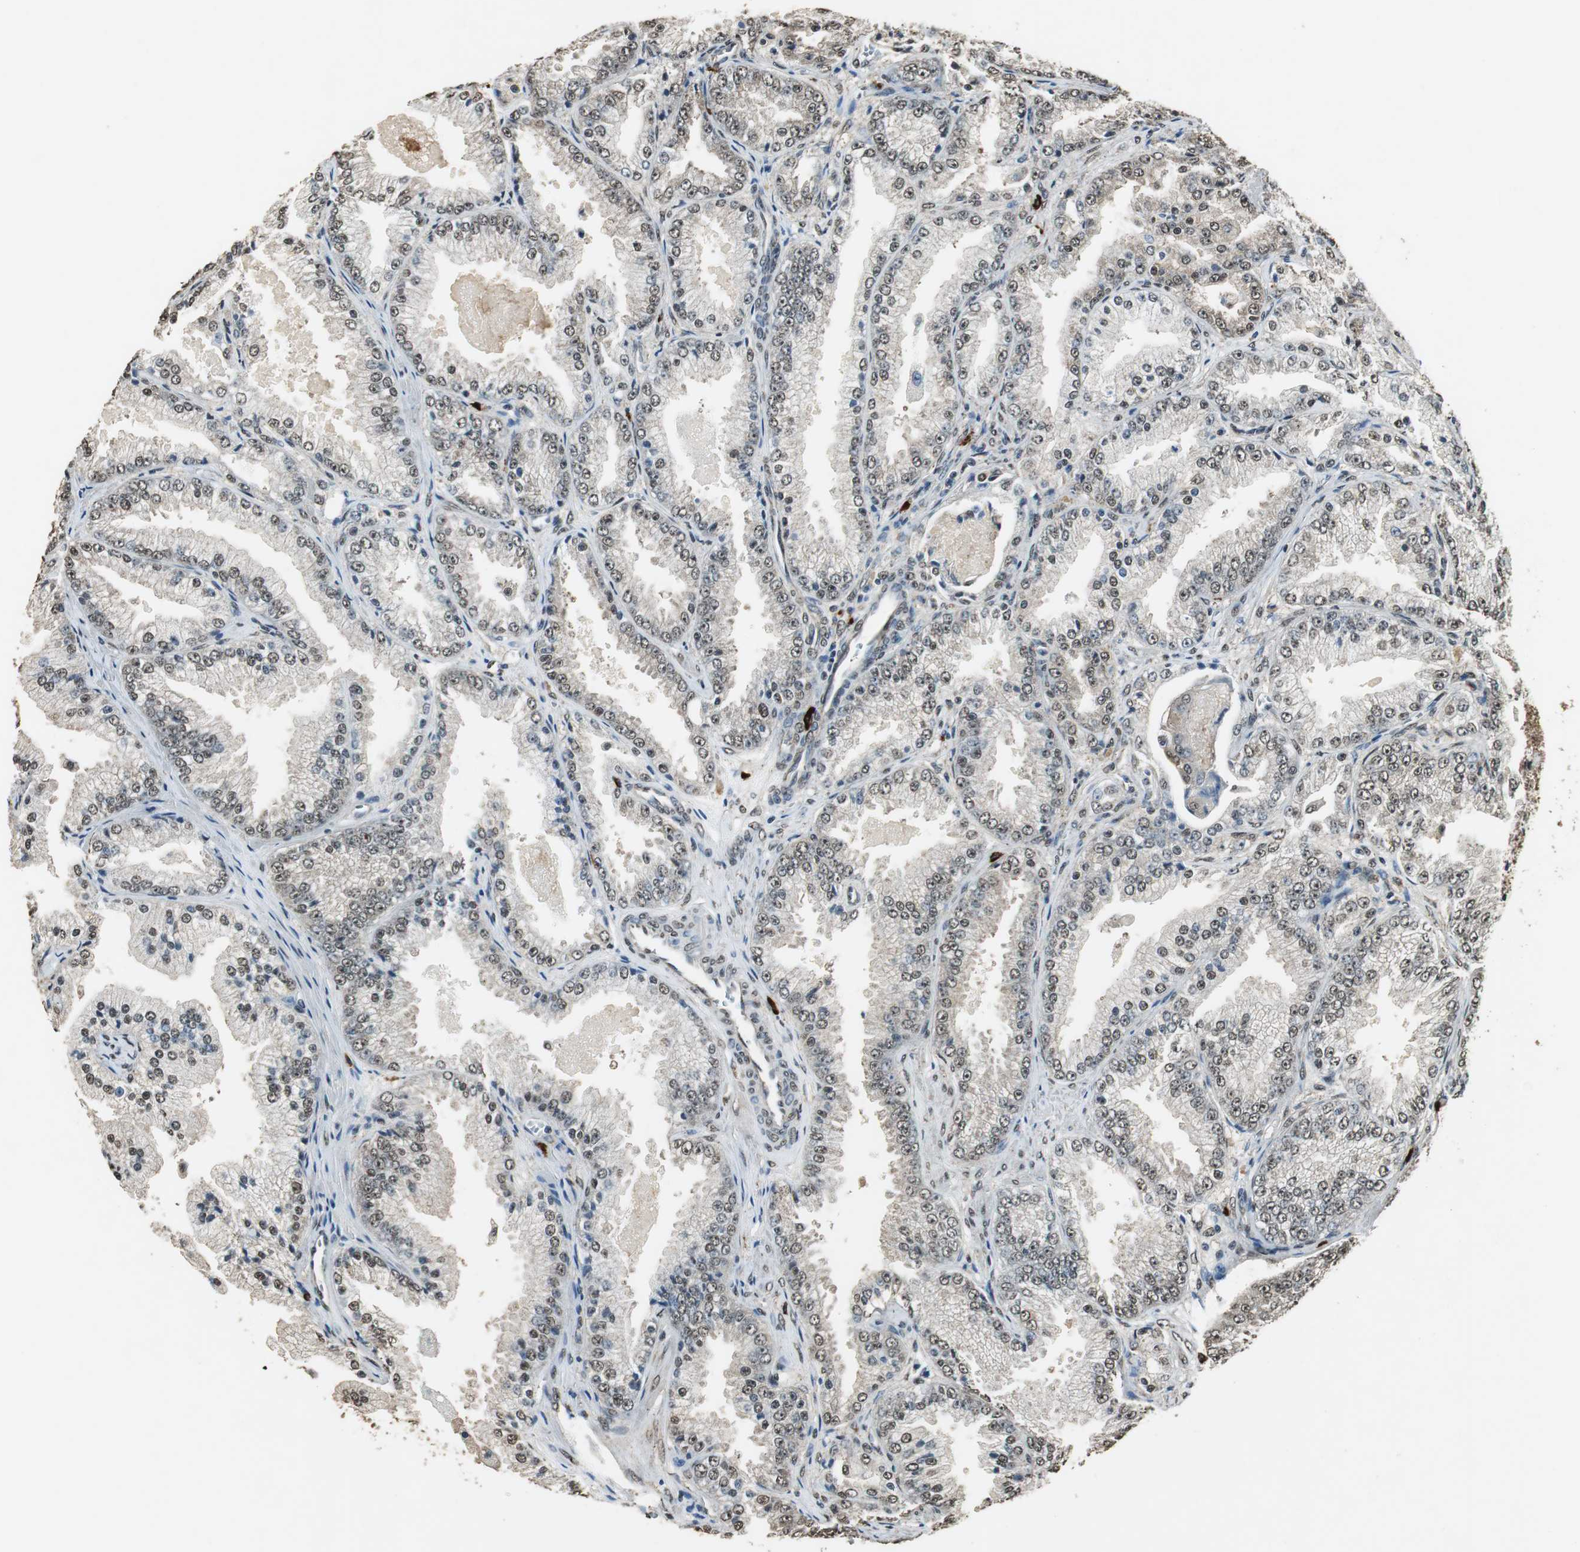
{"staining": {"intensity": "moderate", "quantity": ">75%", "location": "cytoplasmic/membranous,nuclear"}, "tissue": "prostate cancer", "cell_type": "Tumor cells", "image_type": "cancer", "snomed": [{"axis": "morphology", "description": "Adenocarcinoma, High grade"}, {"axis": "topography", "description": "Prostate"}], "caption": "Immunohistochemistry of prostate cancer (high-grade adenocarcinoma) displays medium levels of moderate cytoplasmic/membranous and nuclear expression in approximately >75% of tumor cells.", "gene": "PPP1R13B", "patient": {"sex": "male", "age": 61}}